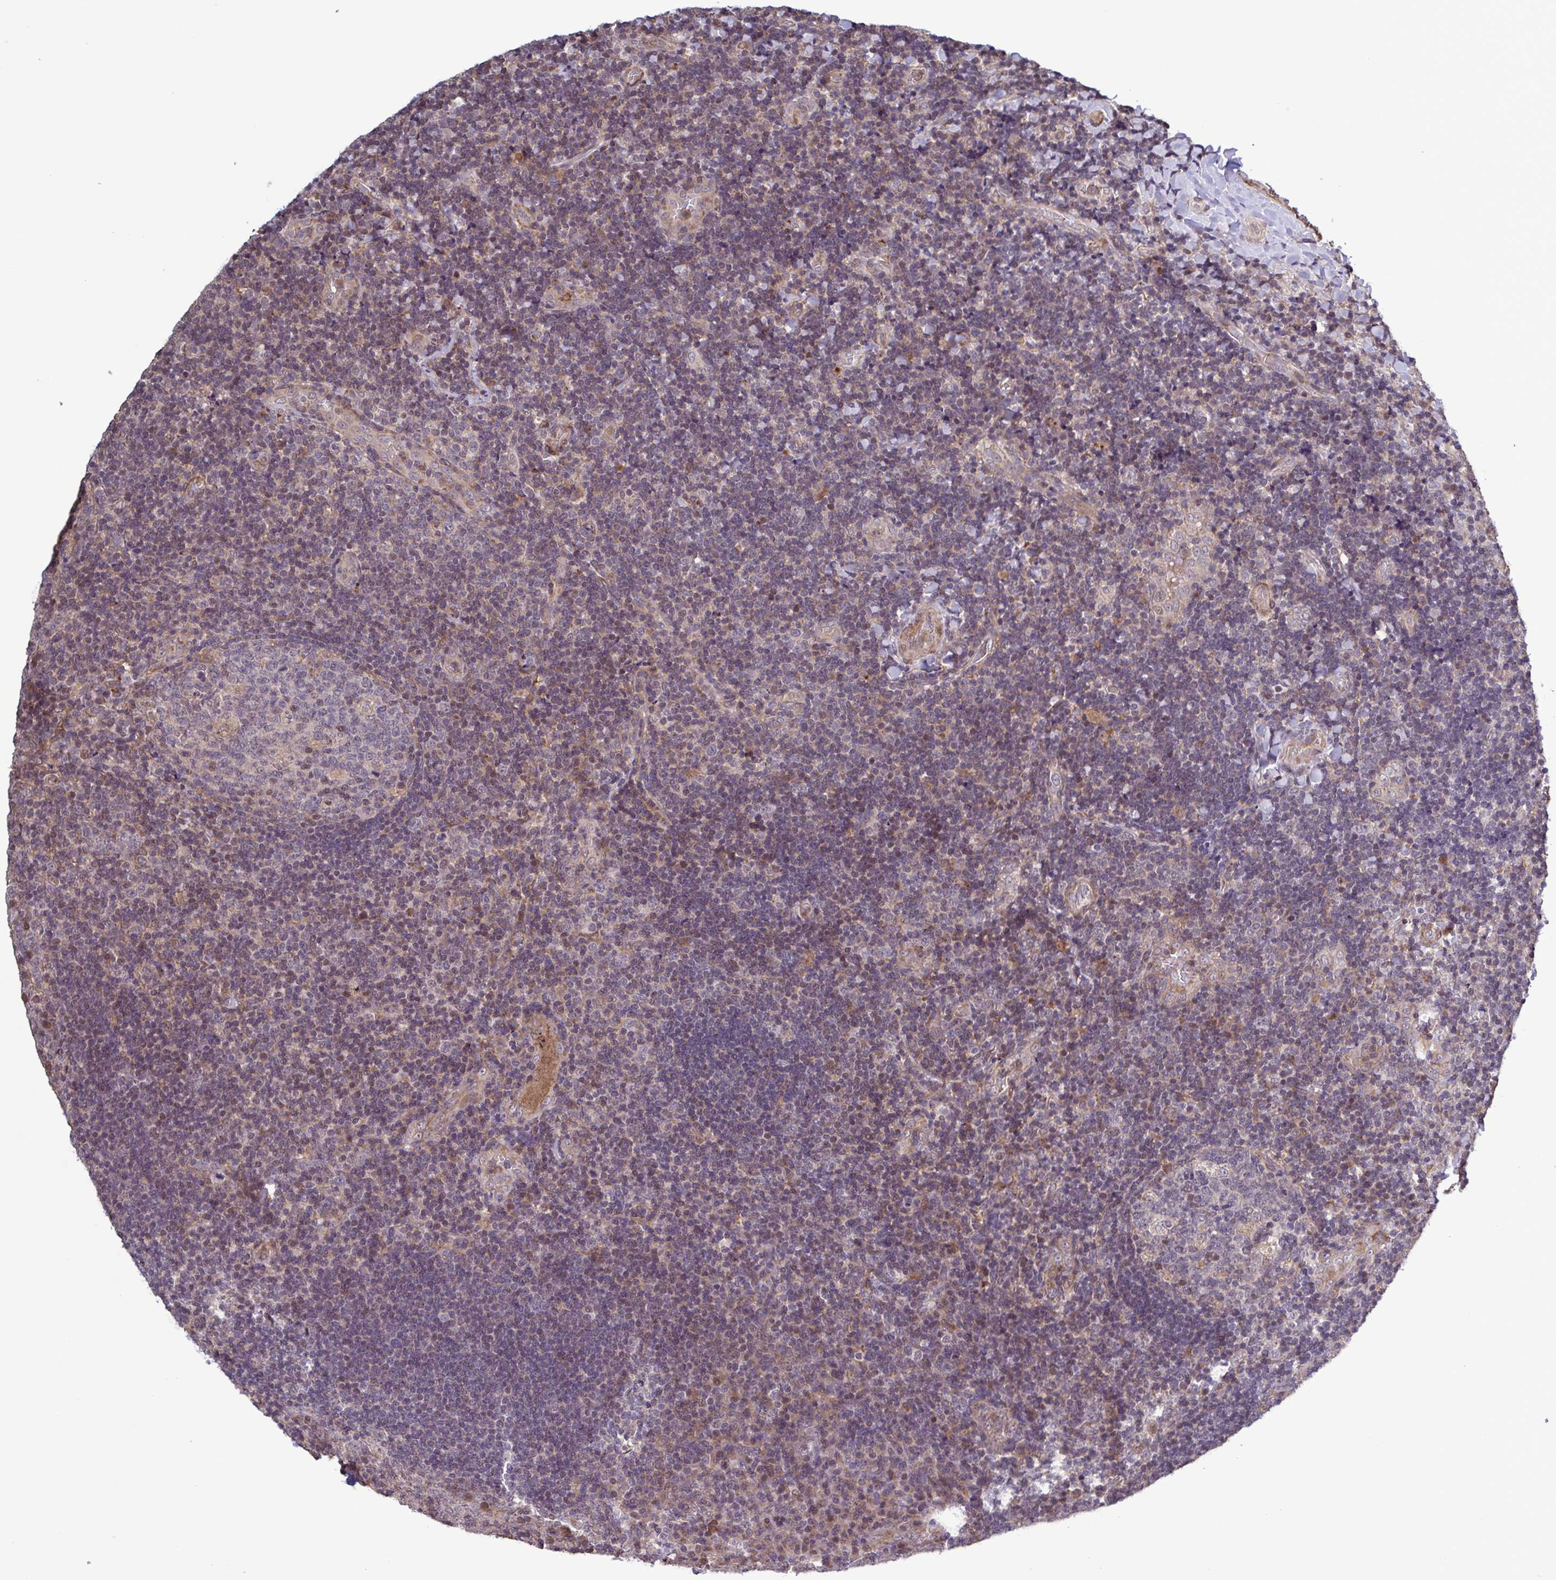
{"staining": {"intensity": "negative", "quantity": "none", "location": "none"}, "tissue": "tonsil", "cell_type": "Germinal center cells", "image_type": "normal", "snomed": [{"axis": "morphology", "description": "Normal tissue, NOS"}, {"axis": "topography", "description": "Tonsil"}], "caption": "Immunohistochemical staining of unremarkable tonsil demonstrates no significant staining in germinal center cells.", "gene": "ZNF200", "patient": {"sex": "male", "age": 17}}